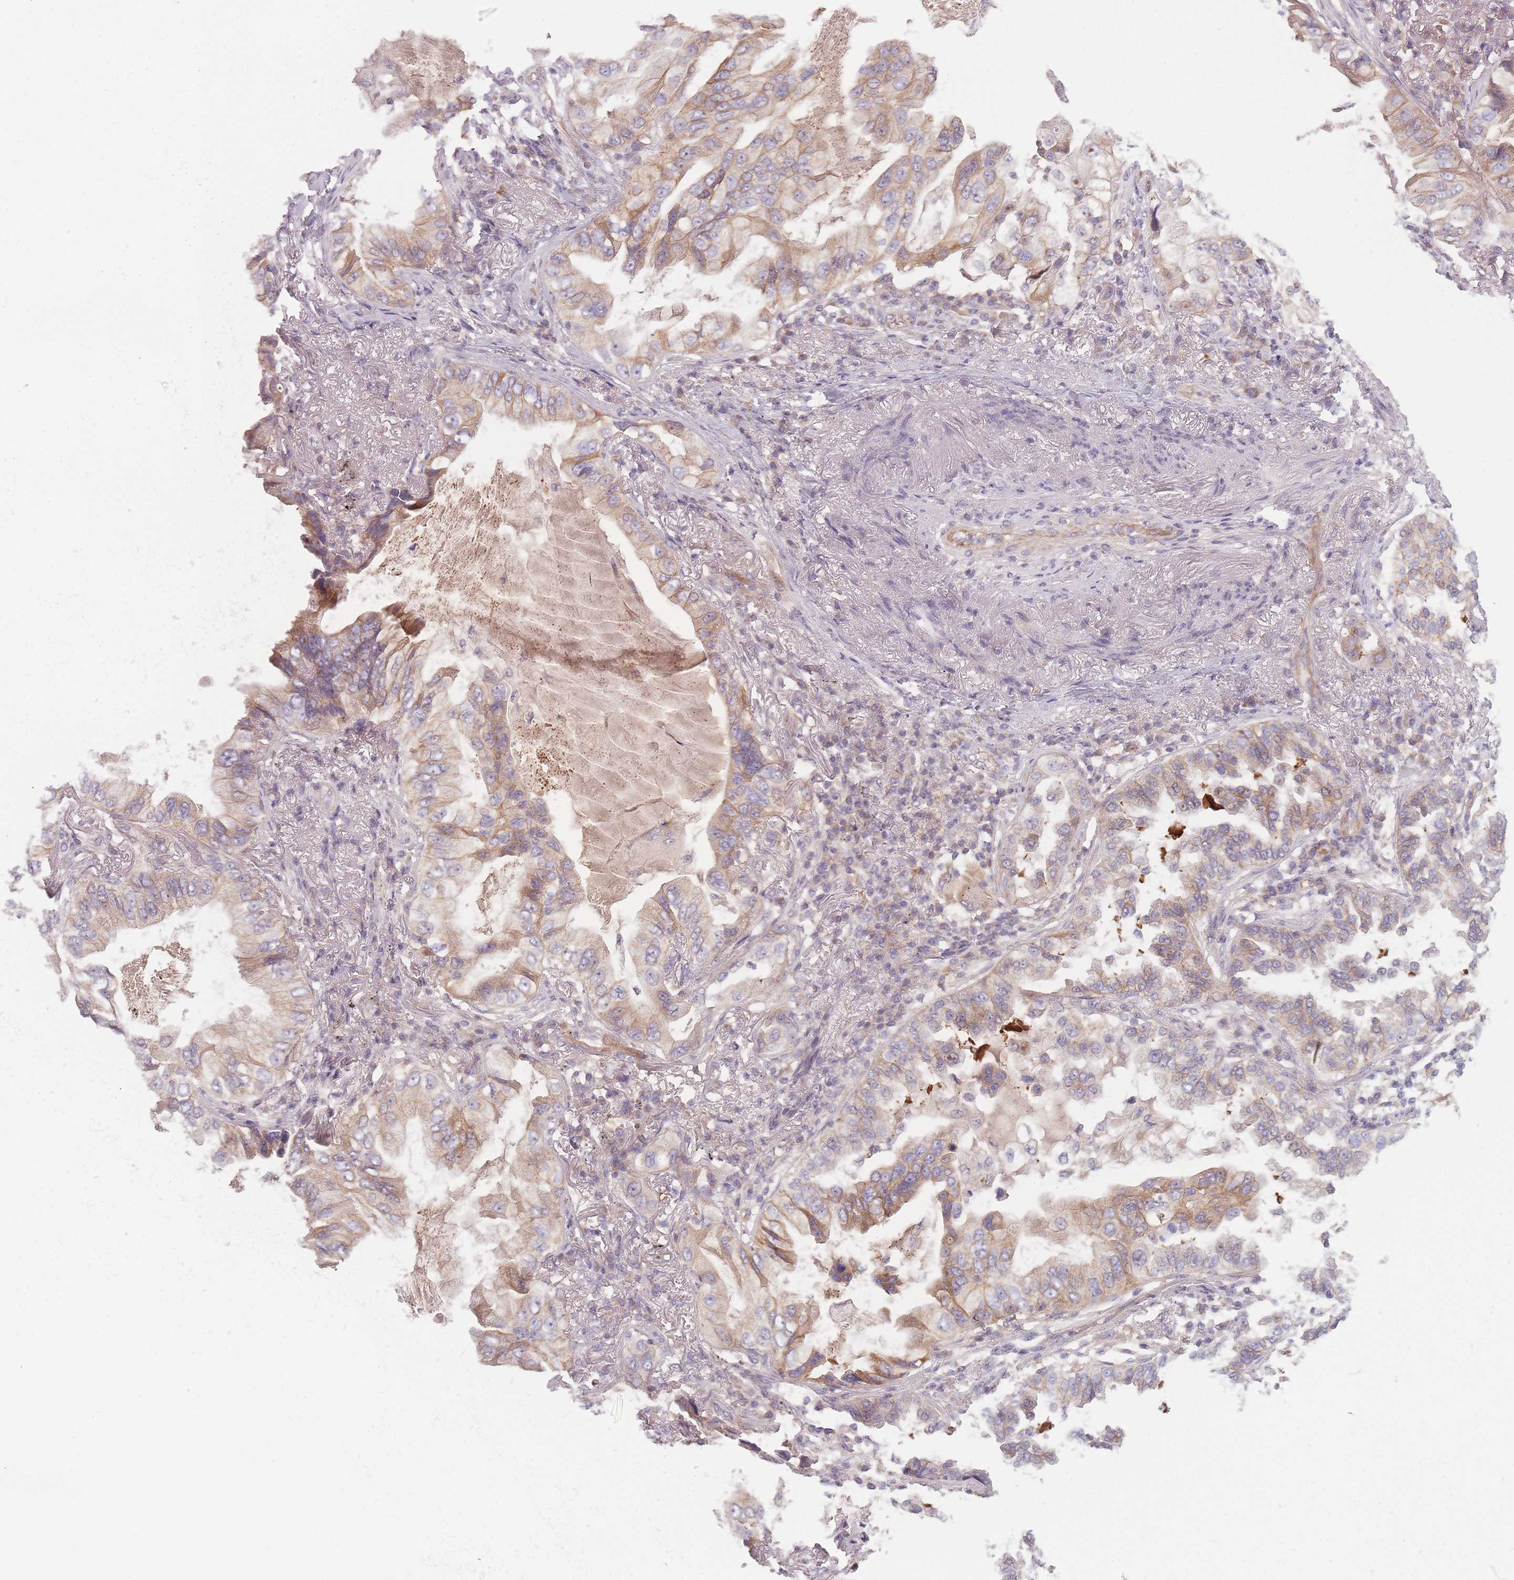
{"staining": {"intensity": "moderate", "quantity": "25%-75%", "location": "cytoplasmic/membranous"}, "tissue": "lung cancer", "cell_type": "Tumor cells", "image_type": "cancer", "snomed": [{"axis": "morphology", "description": "Adenocarcinoma, NOS"}, {"axis": "topography", "description": "Lung"}], "caption": "A histopathology image showing moderate cytoplasmic/membranous expression in approximately 25%-75% of tumor cells in lung adenocarcinoma, as visualized by brown immunohistochemical staining.", "gene": "NT5DC2", "patient": {"sex": "female", "age": 69}}